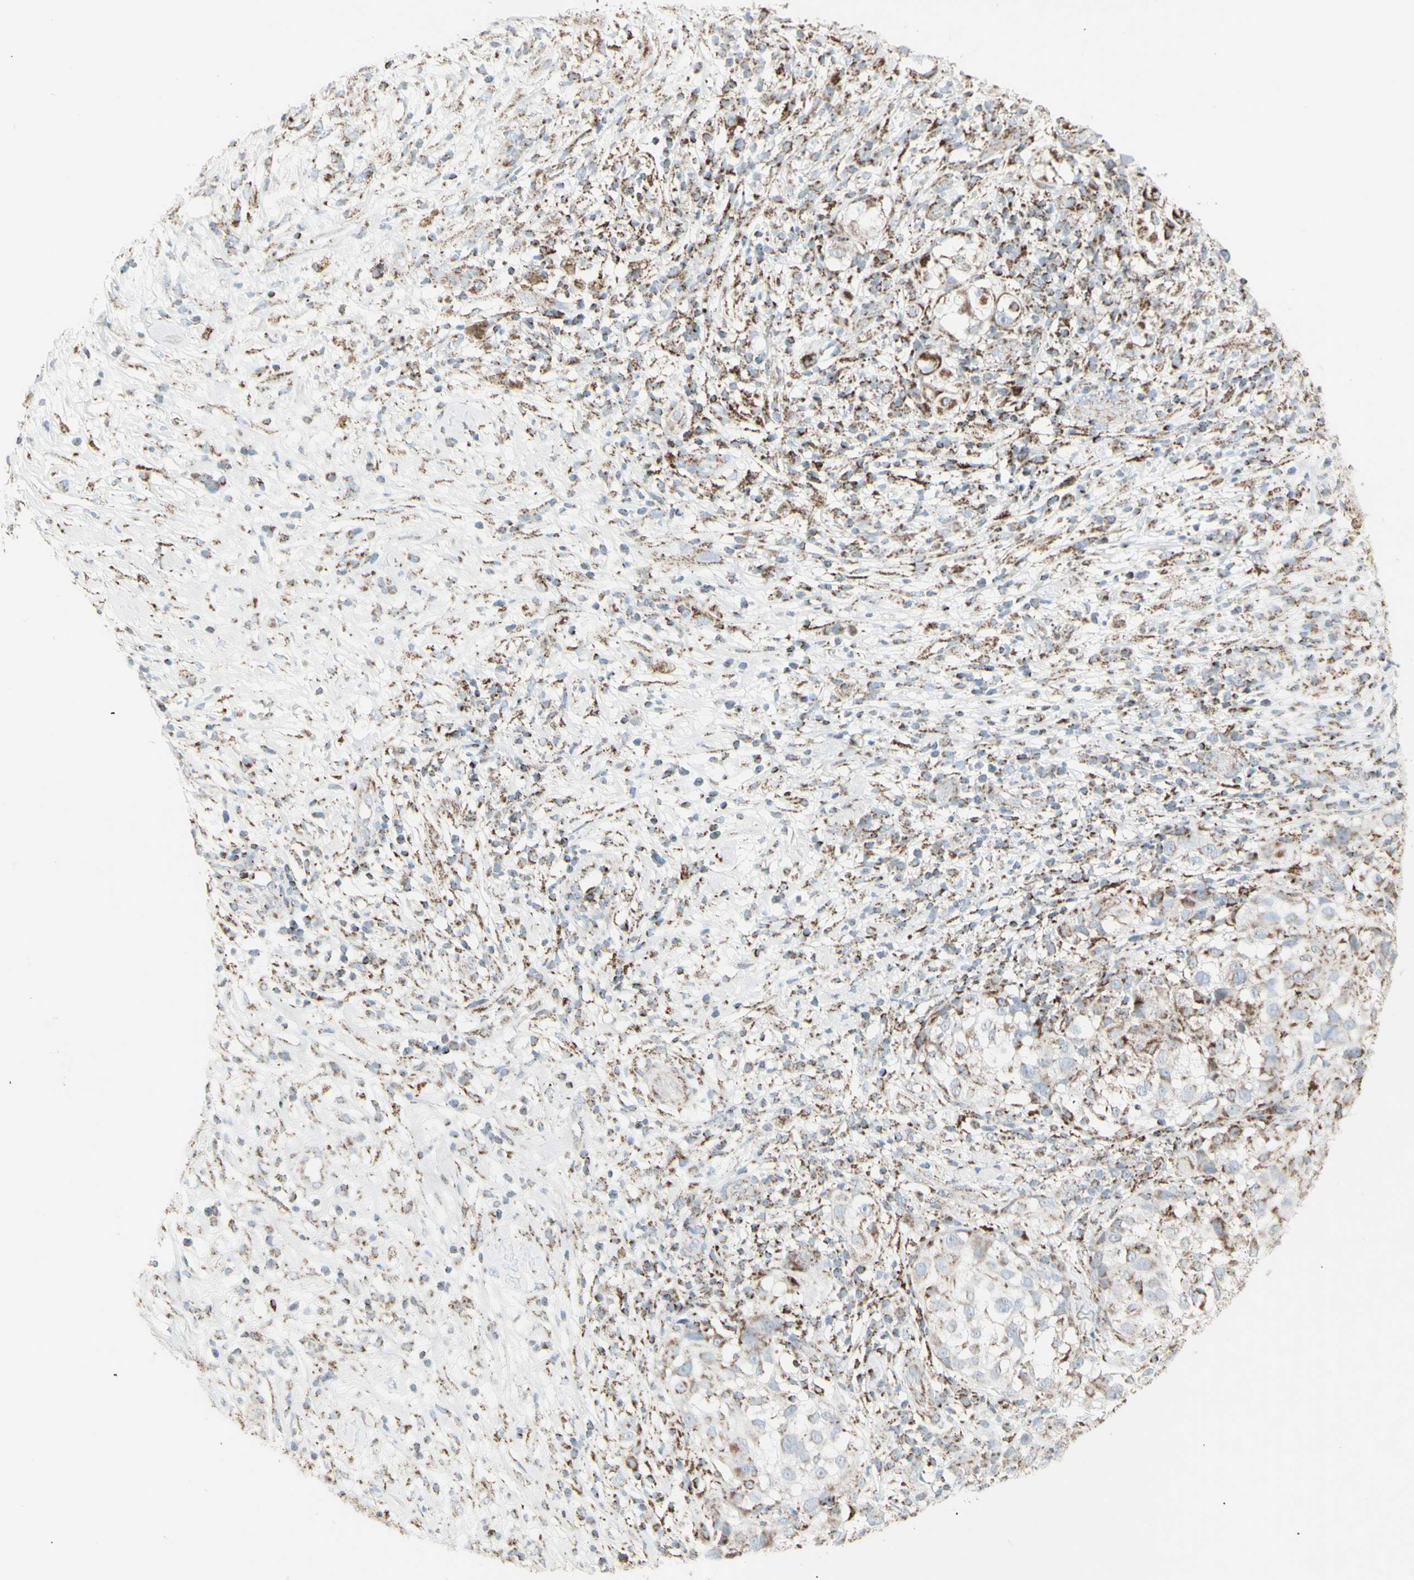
{"staining": {"intensity": "weak", "quantity": "25%-75%", "location": "cytoplasmic/membranous"}, "tissue": "melanoma", "cell_type": "Tumor cells", "image_type": "cancer", "snomed": [{"axis": "morphology", "description": "Necrosis, NOS"}, {"axis": "morphology", "description": "Malignant melanoma, NOS"}, {"axis": "topography", "description": "Skin"}], "caption": "Human melanoma stained for a protein (brown) reveals weak cytoplasmic/membranous positive positivity in approximately 25%-75% of tumor cells.", "gene": "PLGRKT", "patient": {"sex": "female", "age": 87}}